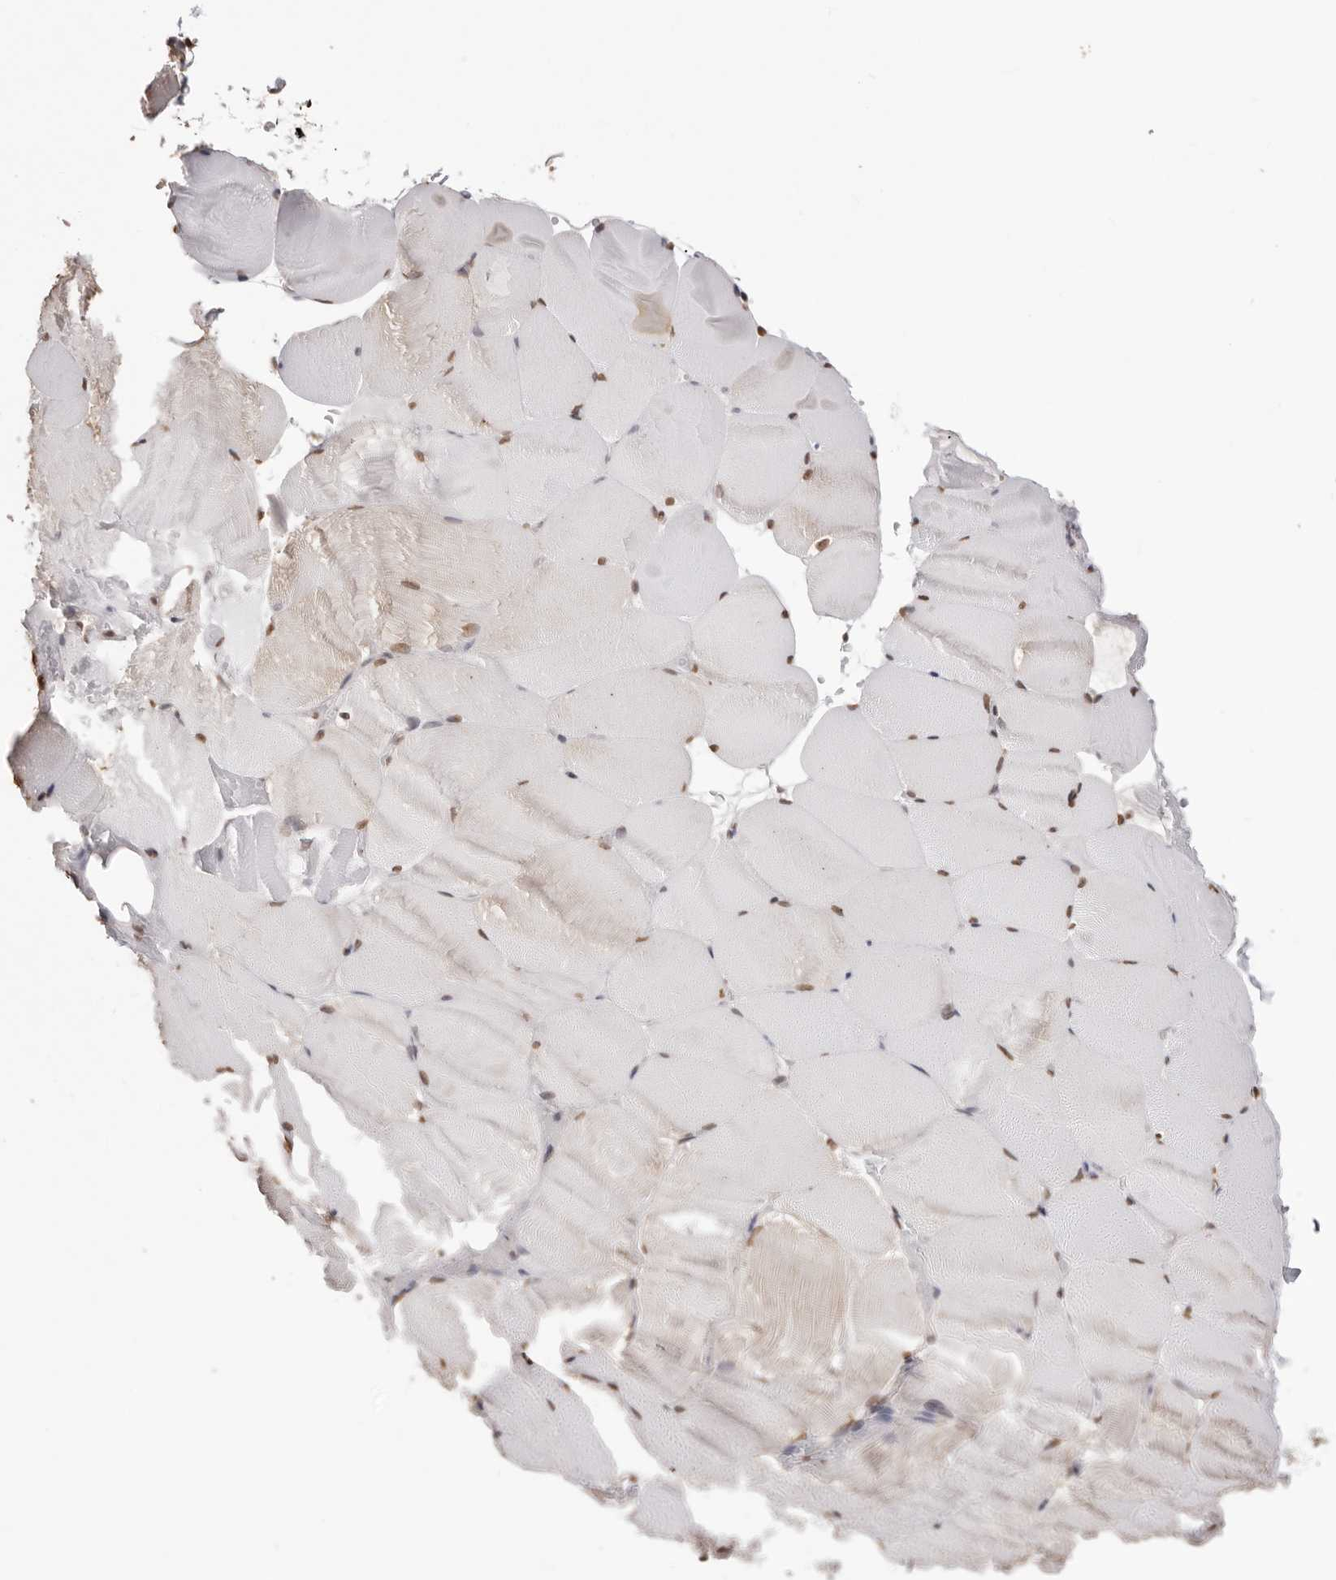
{"staining": {"intensity": "moderate", "quantity": ">75%", "location": "nuclear"}, "tissue": "skeletal muscle", "cell_type": "Myocytes", "image_type": "normal", "snomed": [{"axis": "morphology", "description": "Normal tissue, NOS"}, {"axis": "topography", "description": "Skeletal muscle"}, {"axis": "topography", "description": "Parathyroid gland"}], "caption": "Immunohistochemical staining of normal human skeletal muscle exhibits >75% levels of moderate nuclear protein positivity in about >75% of myocytes.", "gene": "OLIG3", "patient": {"sex": "female", "age": 37}}